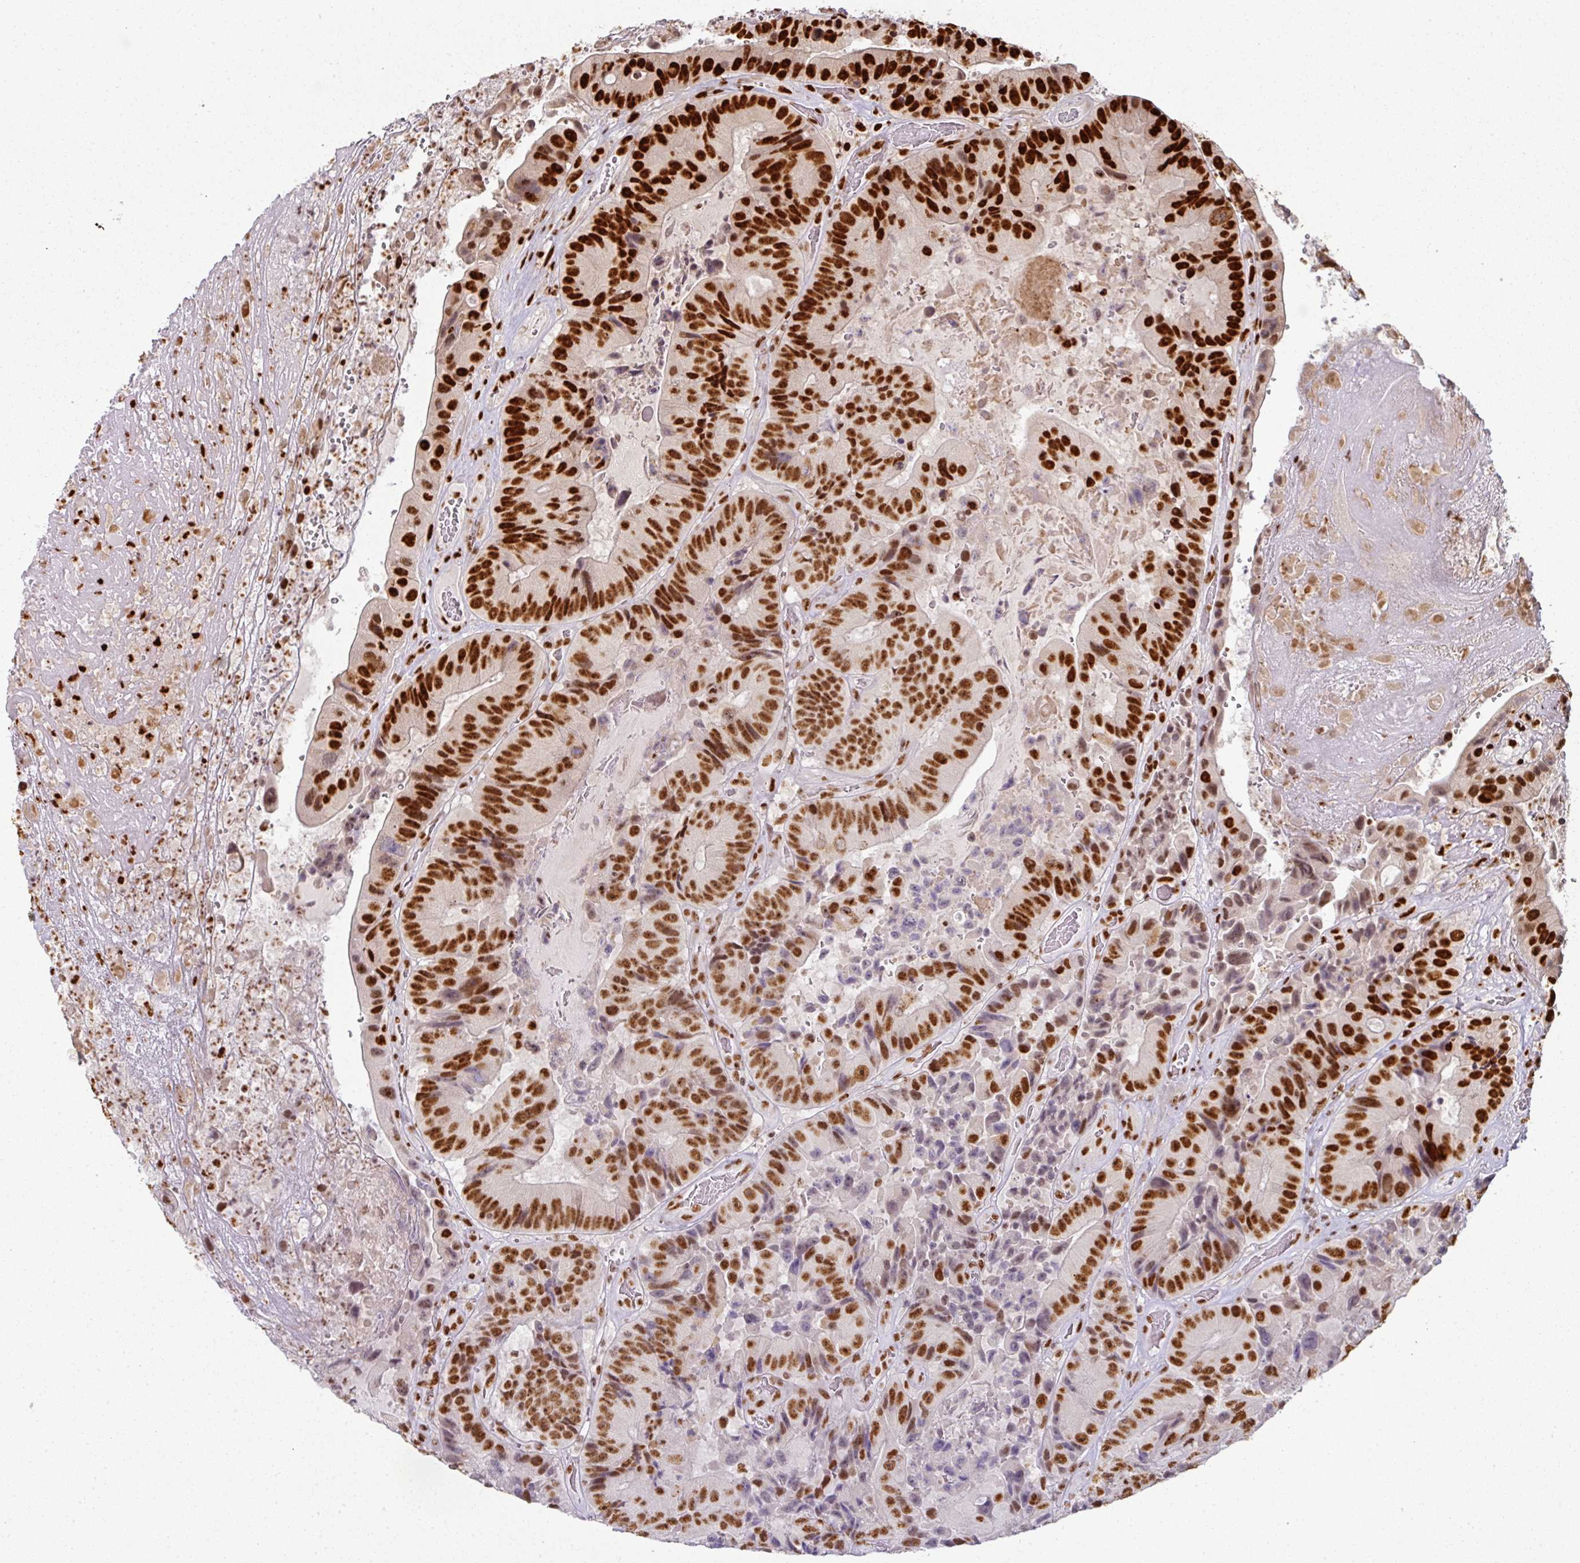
{"staining": {"intensity": "strong", "quantity": ">75%", "location": "nuclear"}, "tissue": "colorectal cancer", "cell_type": "Tumor cells", "image_type": "cancer", "snomed": [{"axis": "morphology", "description": "Adenocarcinoma, NOS"}, {"axis": "topography", "description": "Colon"}], "caption": "Tumor cells exhibit high levels of strong nuclear staining in approximately >75% of cells in human colorectal adenocarcinoma.", "gene": "SIK3", "patient": {"sex": "female", "age": 86}}